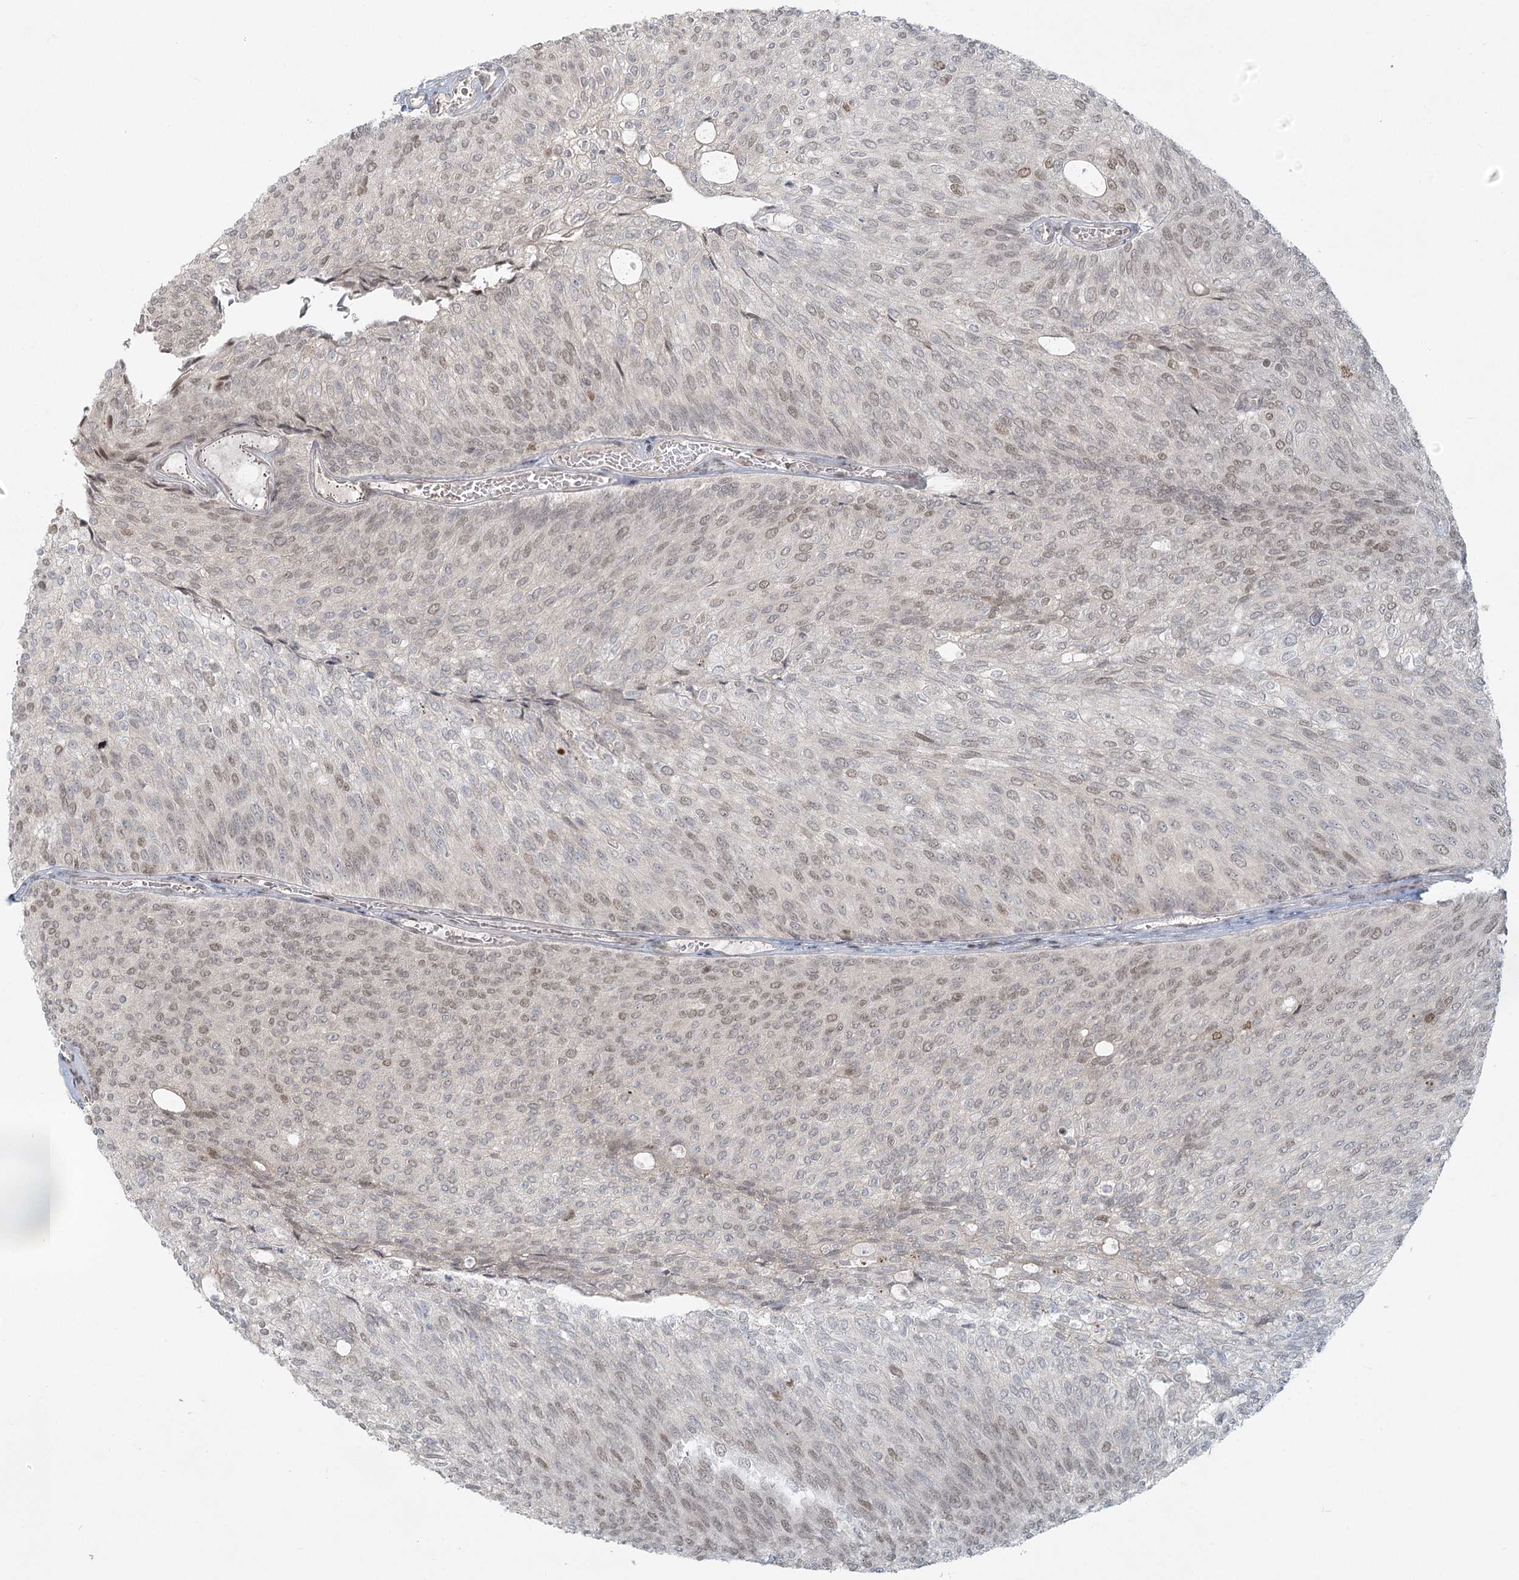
{"staining": {"intensity": "weak", "quantity": "25%-75%", "location": "nuclear"}, "tissue": "urothelial cancer", "cell_type": "Tumor cells", "image_type": "cancer", "snomed": [{"axis": "morphology", "description": "Urothelial carcinoma, Low grade"}, {"axis": "topography", "description": "Urinary bladder"}], "caption": "The immunohistochemical stain highlights weak nuclear expression in tumor cells of urothelial carcinoma (low-grade) tissue.", "gene": "R3HCC1L", "patient": {"sex": "female", "age": 79}}